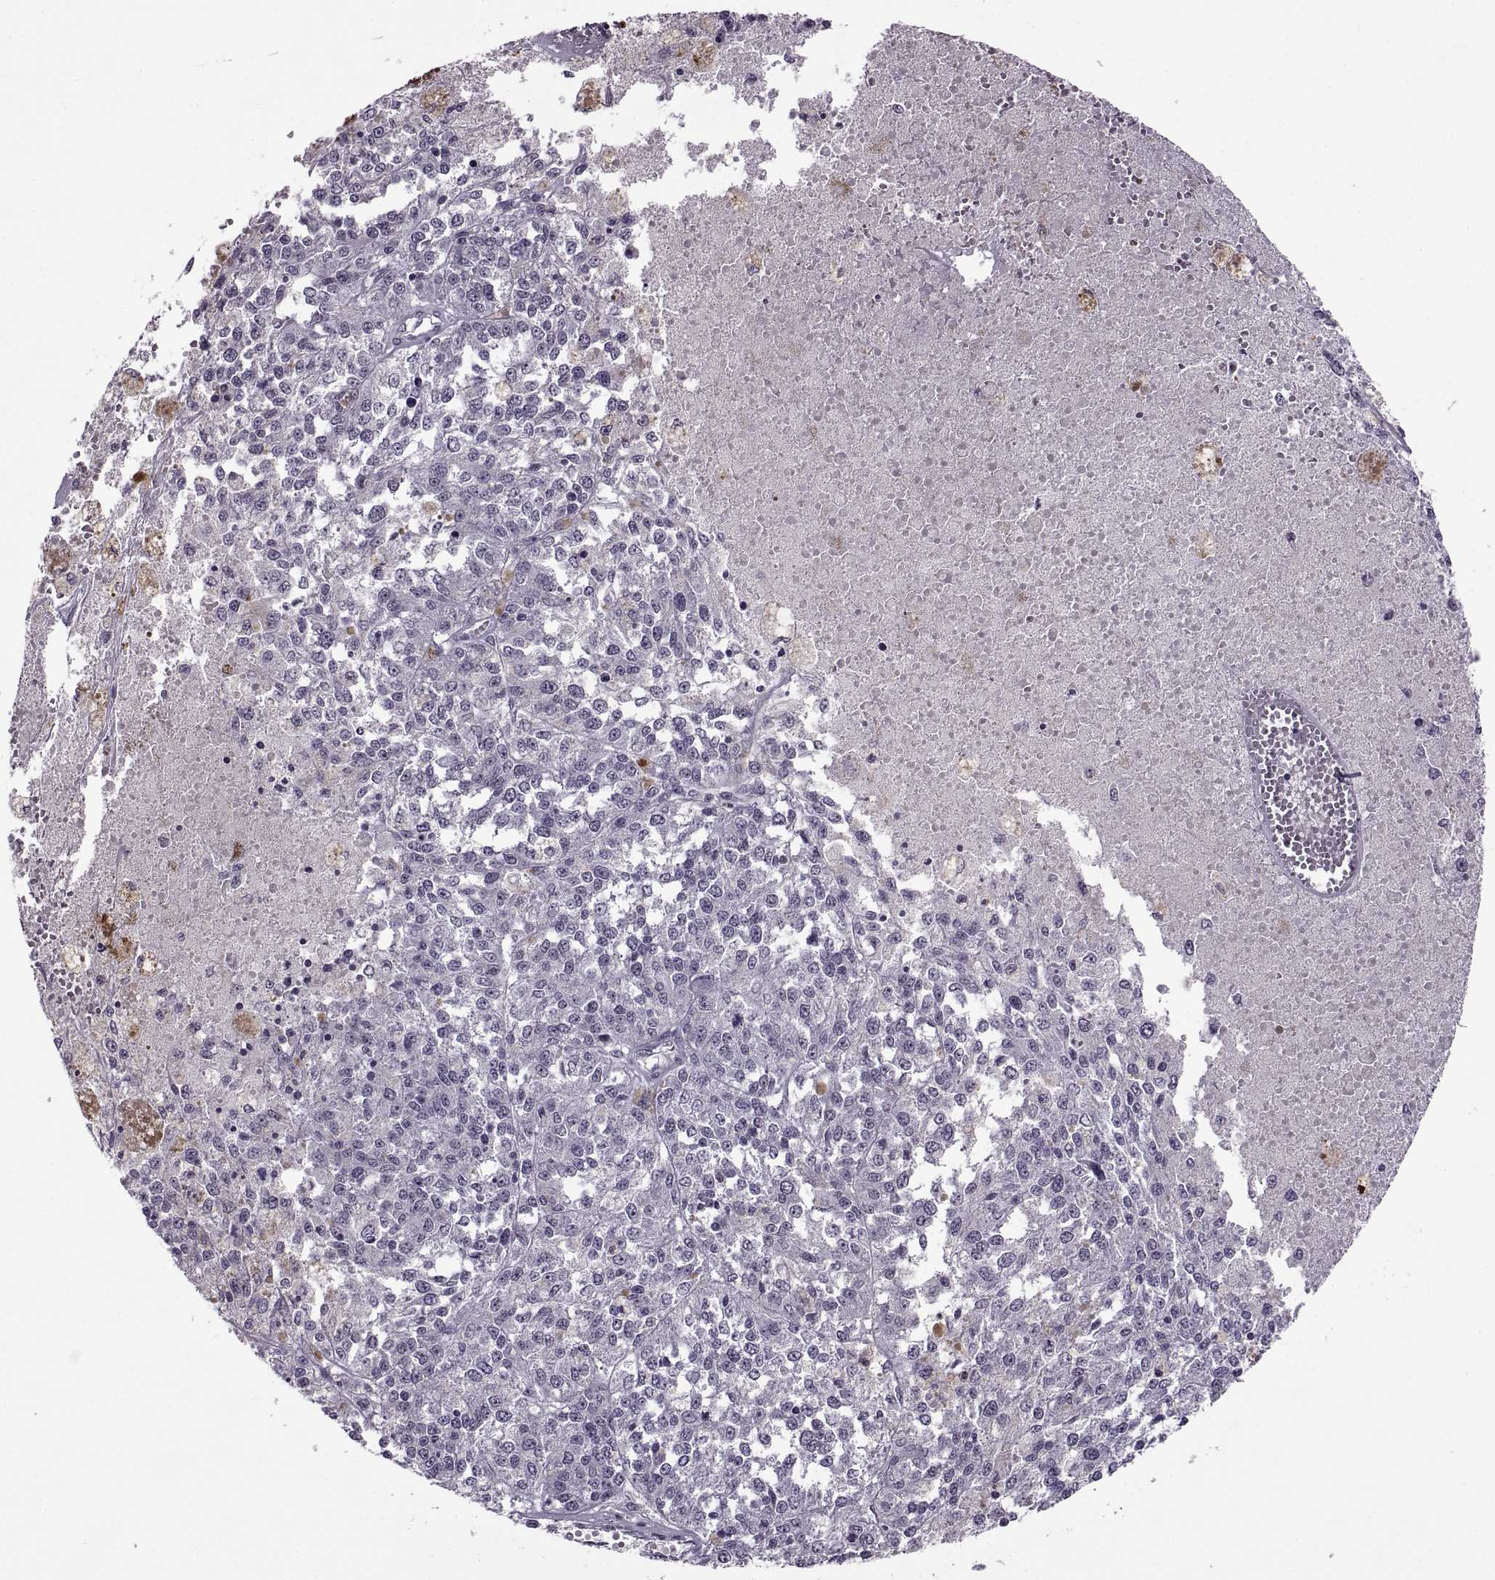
{"staining": {"intensity": "negative", "quantity": "none", "location": "none"}, "tissue": "melanoma", "cell_type": "Tumor cells", "image_type": "cancer", "snomed": [{"axis": "morphology", "description": "Malignant melanoma, Metastatic site"}, {"axis": "topography", "description": "Lymph node"}], "caption": "Histopathology image shows no protein positivity in tumor cells of malignant melanoma (metastatic site) tissue.", "gene": "OTP", "patient": {"sex": "female", "age": 64}}